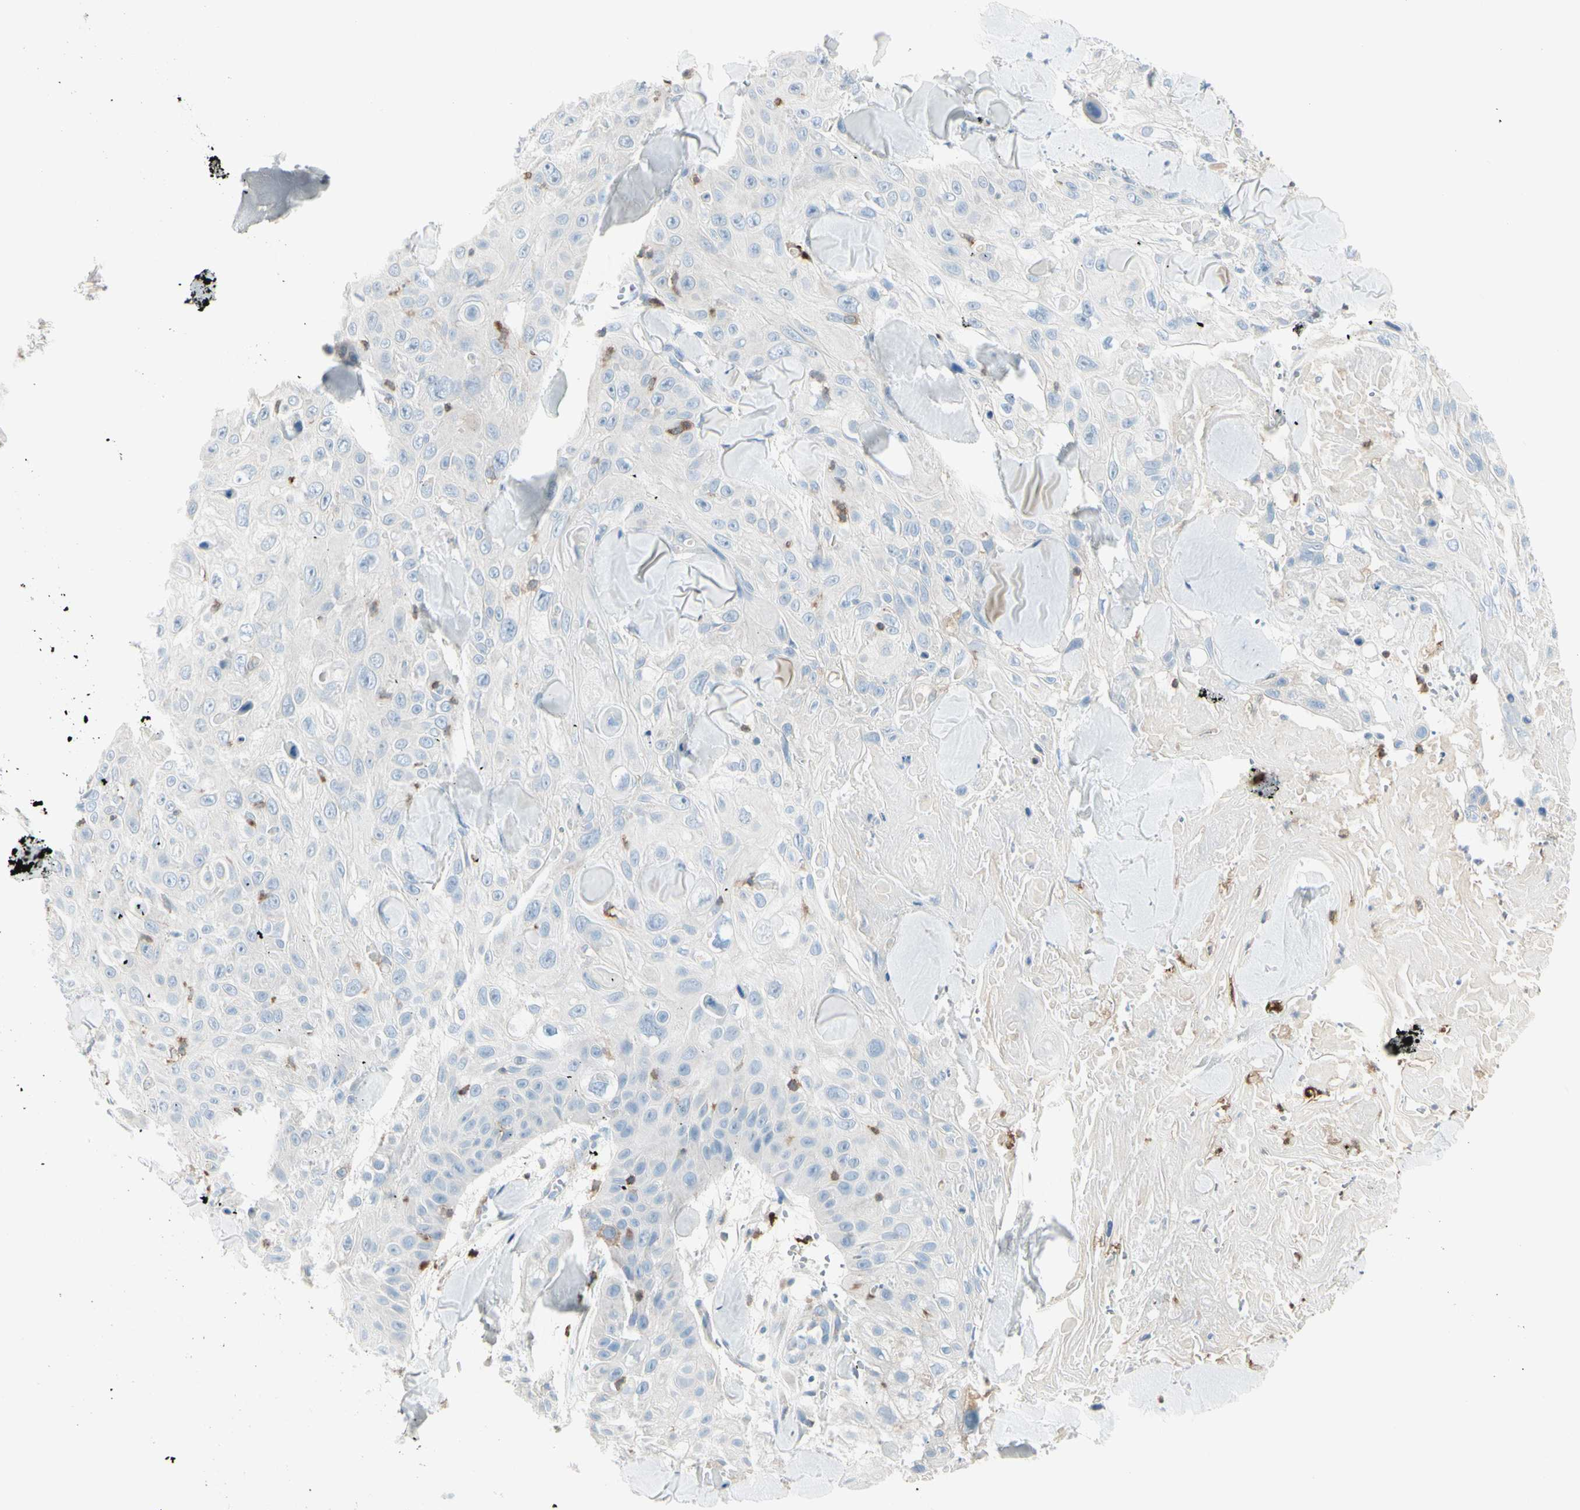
{"staining": {"intensity": "negative", "quantity": "none", "location": "none"}, "tissue": "skin cancer", "cell_type": "Tumor cells", "image_type": "cancer", "snomed": [{"axis": "morphology", "description": "Squamous cell carcinoma, NOS"}, {"axis": "topography", "description": "Skin"}], "caption": "An image of human skin squamous cell carcinoma is negative for staining in tumor cells. (Stains: DAB IHC with hematoxylin counter stain, Microscopy: brightfield microscopy at high magnification).", "gene": "TRAF1", "patient": {"sex": "male", "age": 86}}